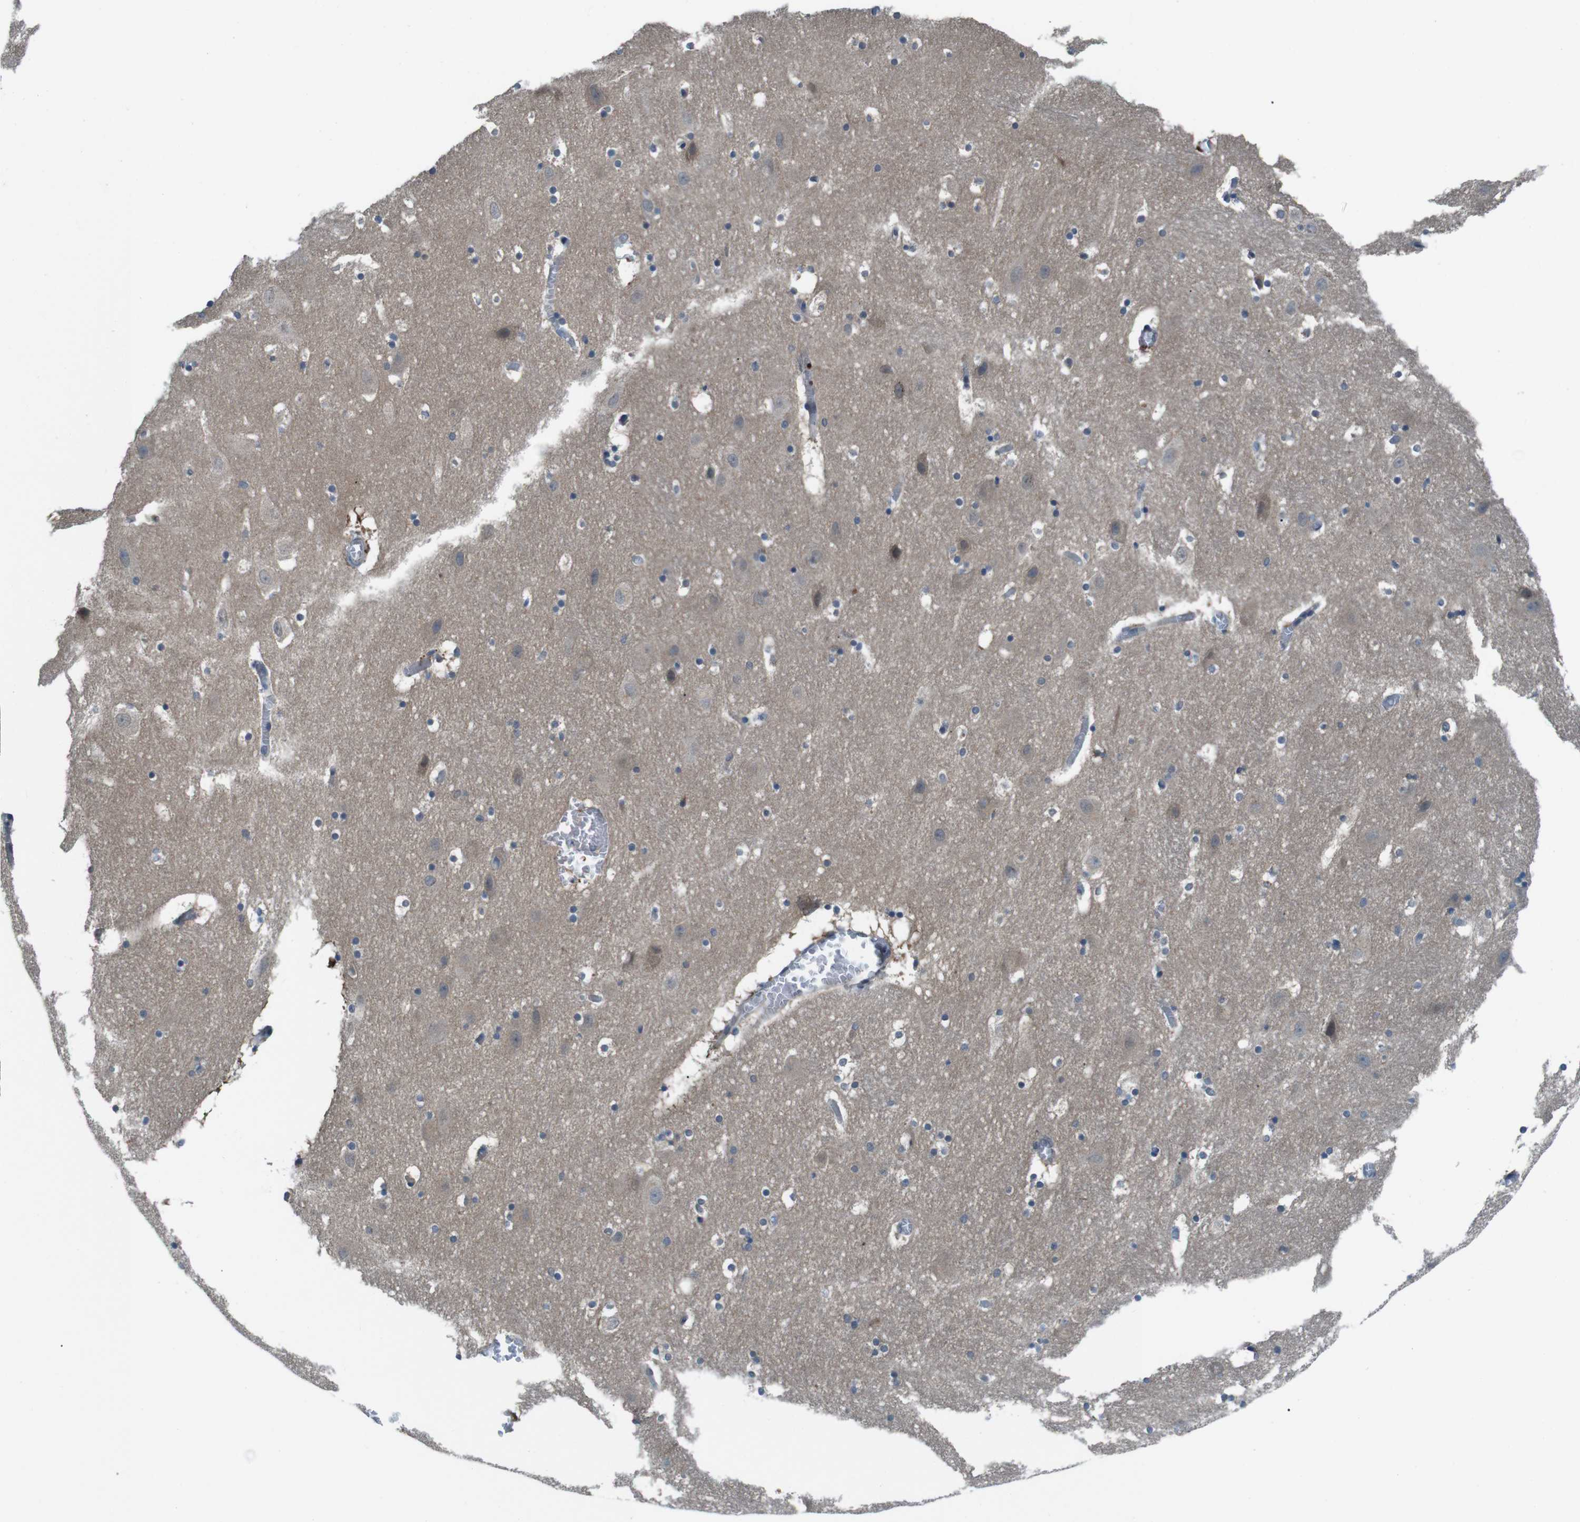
{"staining": {"intensity": "negative", "quantity": "none", "location": "none"}, "tissue": "hippocampus", "cell_type": "Glial cells", "image_type": "normal", "snomed": [{"axis": "morphology", "description": "Normal tissue, NOS"}, {"axis": "topography", "description": "Hippocampus"}], "caption": "The micrograph shows no staining of glial cells in benign hippocampus. (Stains: DAB IHC with hematoxylin counter stain, Microscopy: brightfield microscopy at high magnification).", "gene": "LRP5", "patient": {"sex": "male", "age": 45}}